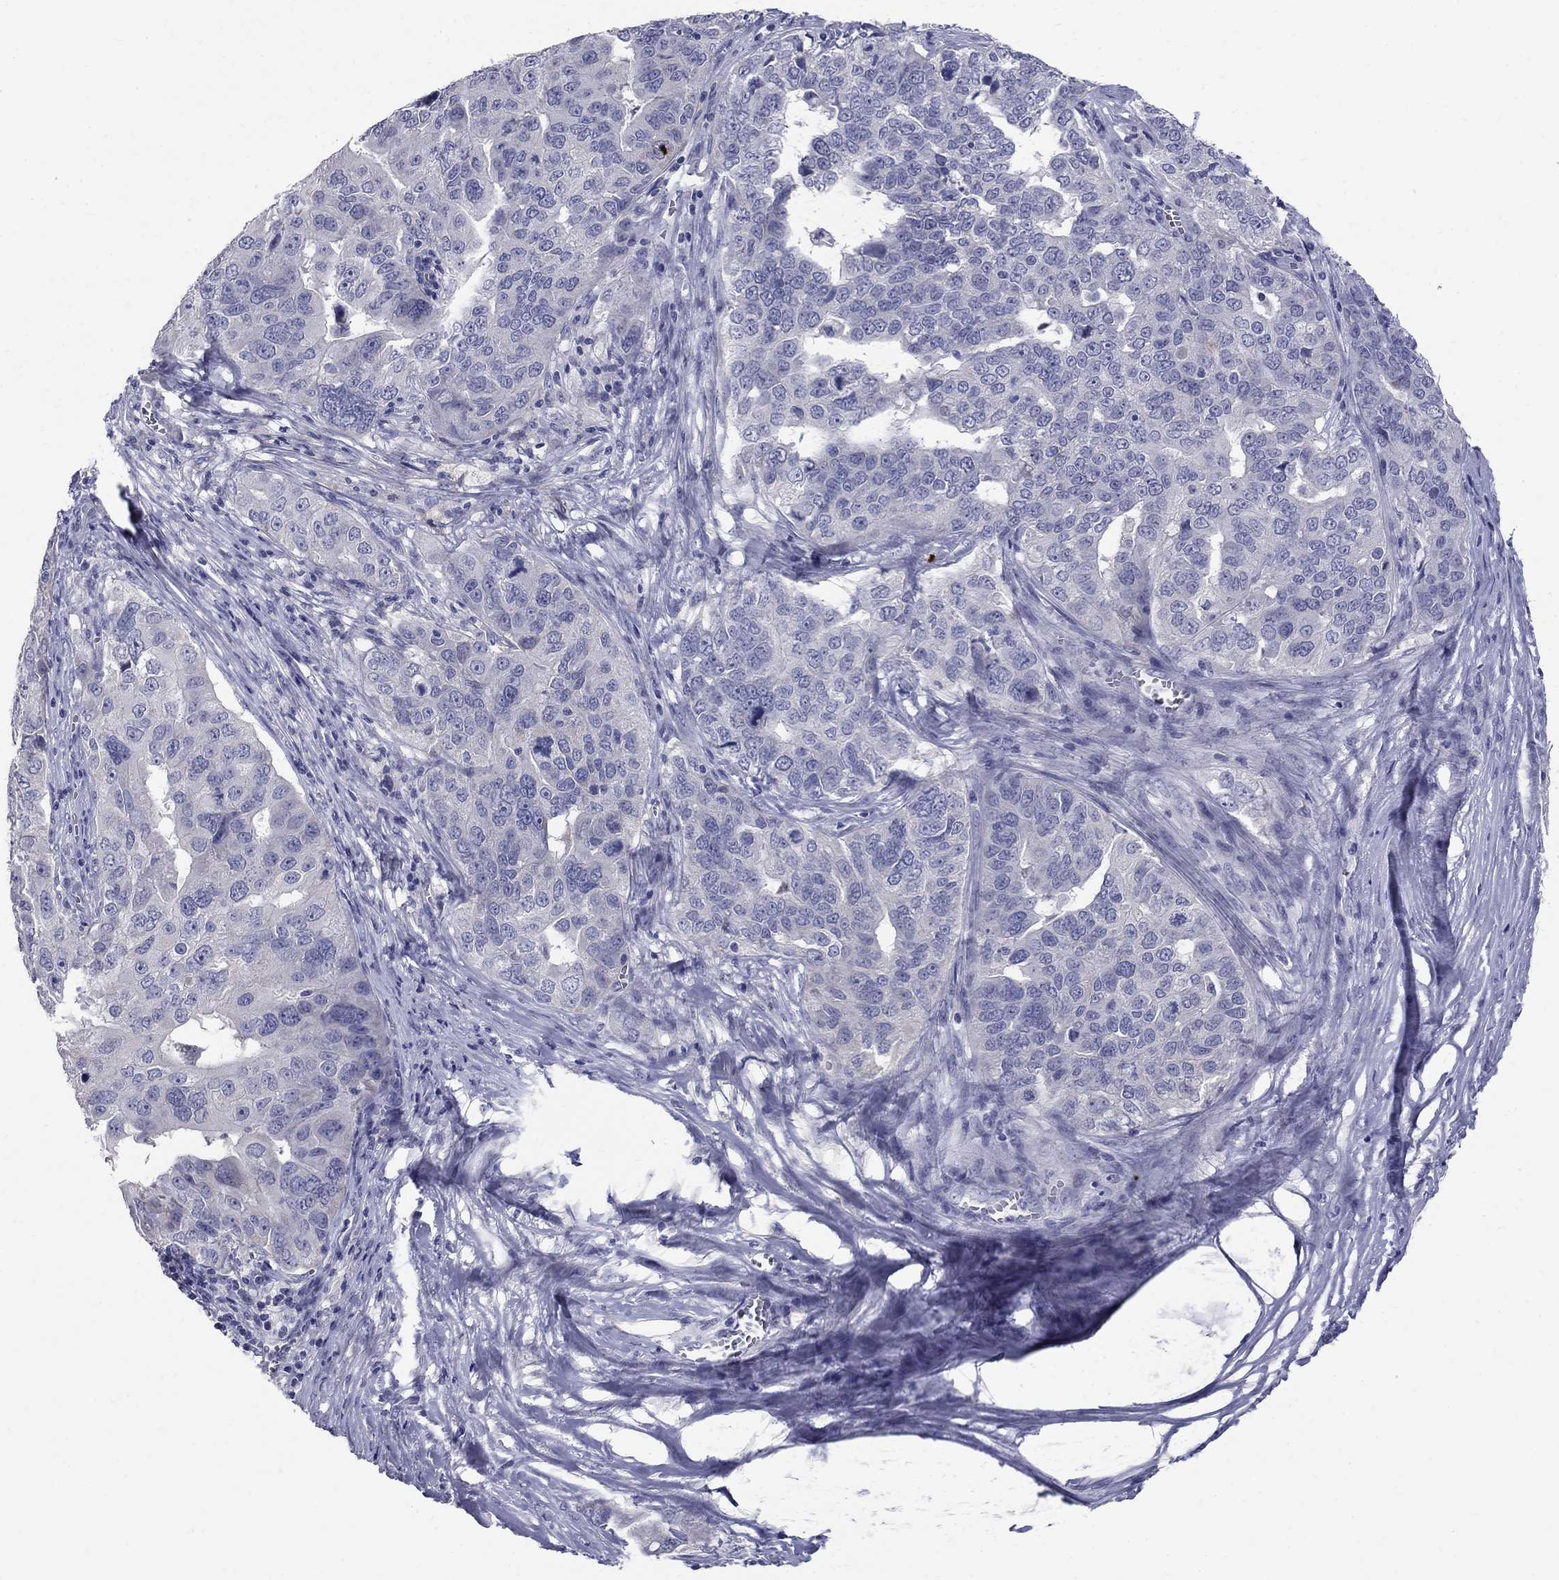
{"staining": {"intensity": "negative", "quantity": "none", "location": "none"}, "tissue": "ovarian cancer", "cell_type": "Tumor cells", "image_type": "cancer", "snomed": [{"axis": "morphology", "description": "Carcinoma, endometroid"}, {"axis": "topography", "description": "Soft tissue"}, {"axis": "topography", "description": "Ovary"}], "caption": "Tumor cells show no significant staining in ovarian endometroid carcinoma.", "gene": "TP53TG5", "patient": {"sex": "female", "age": 52}}